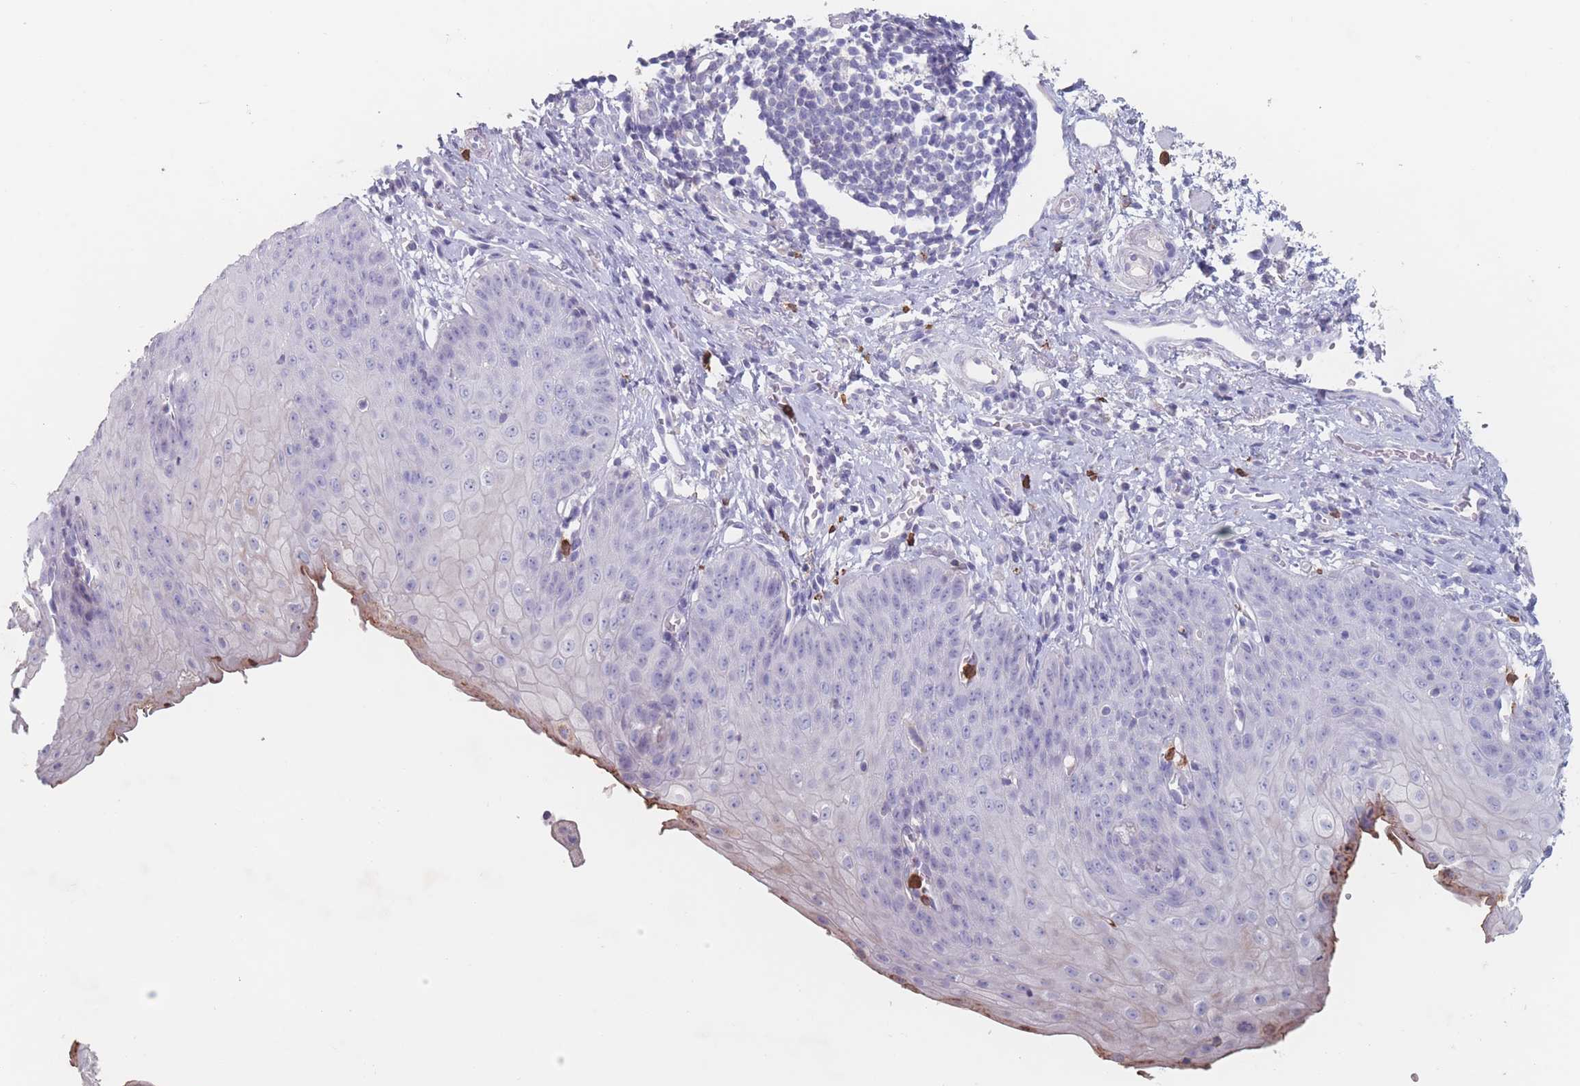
{"staining": {"intensity": "moderate", "quantity": "<25%", "location": "cytoplasmic/membranous"}, "tissue": "esophagus", "cell_type": "Squamous epithelial cells", "image_type": "normal", "snomed": [{"axis": "morphology", "description": "Normal tissue, NOS"}, {"axis": "topography", "description": "Esophagus"}], "caption": "A photomicrograph showing moderate cytoplasmic/membranous staining in about <25% of squamous epithelial cells in unremarkable esophagus, as visualized by brown immunohistochemical staining.", "gene": "ATP1A3", "patient": {"sex": "male", "age": 71}}